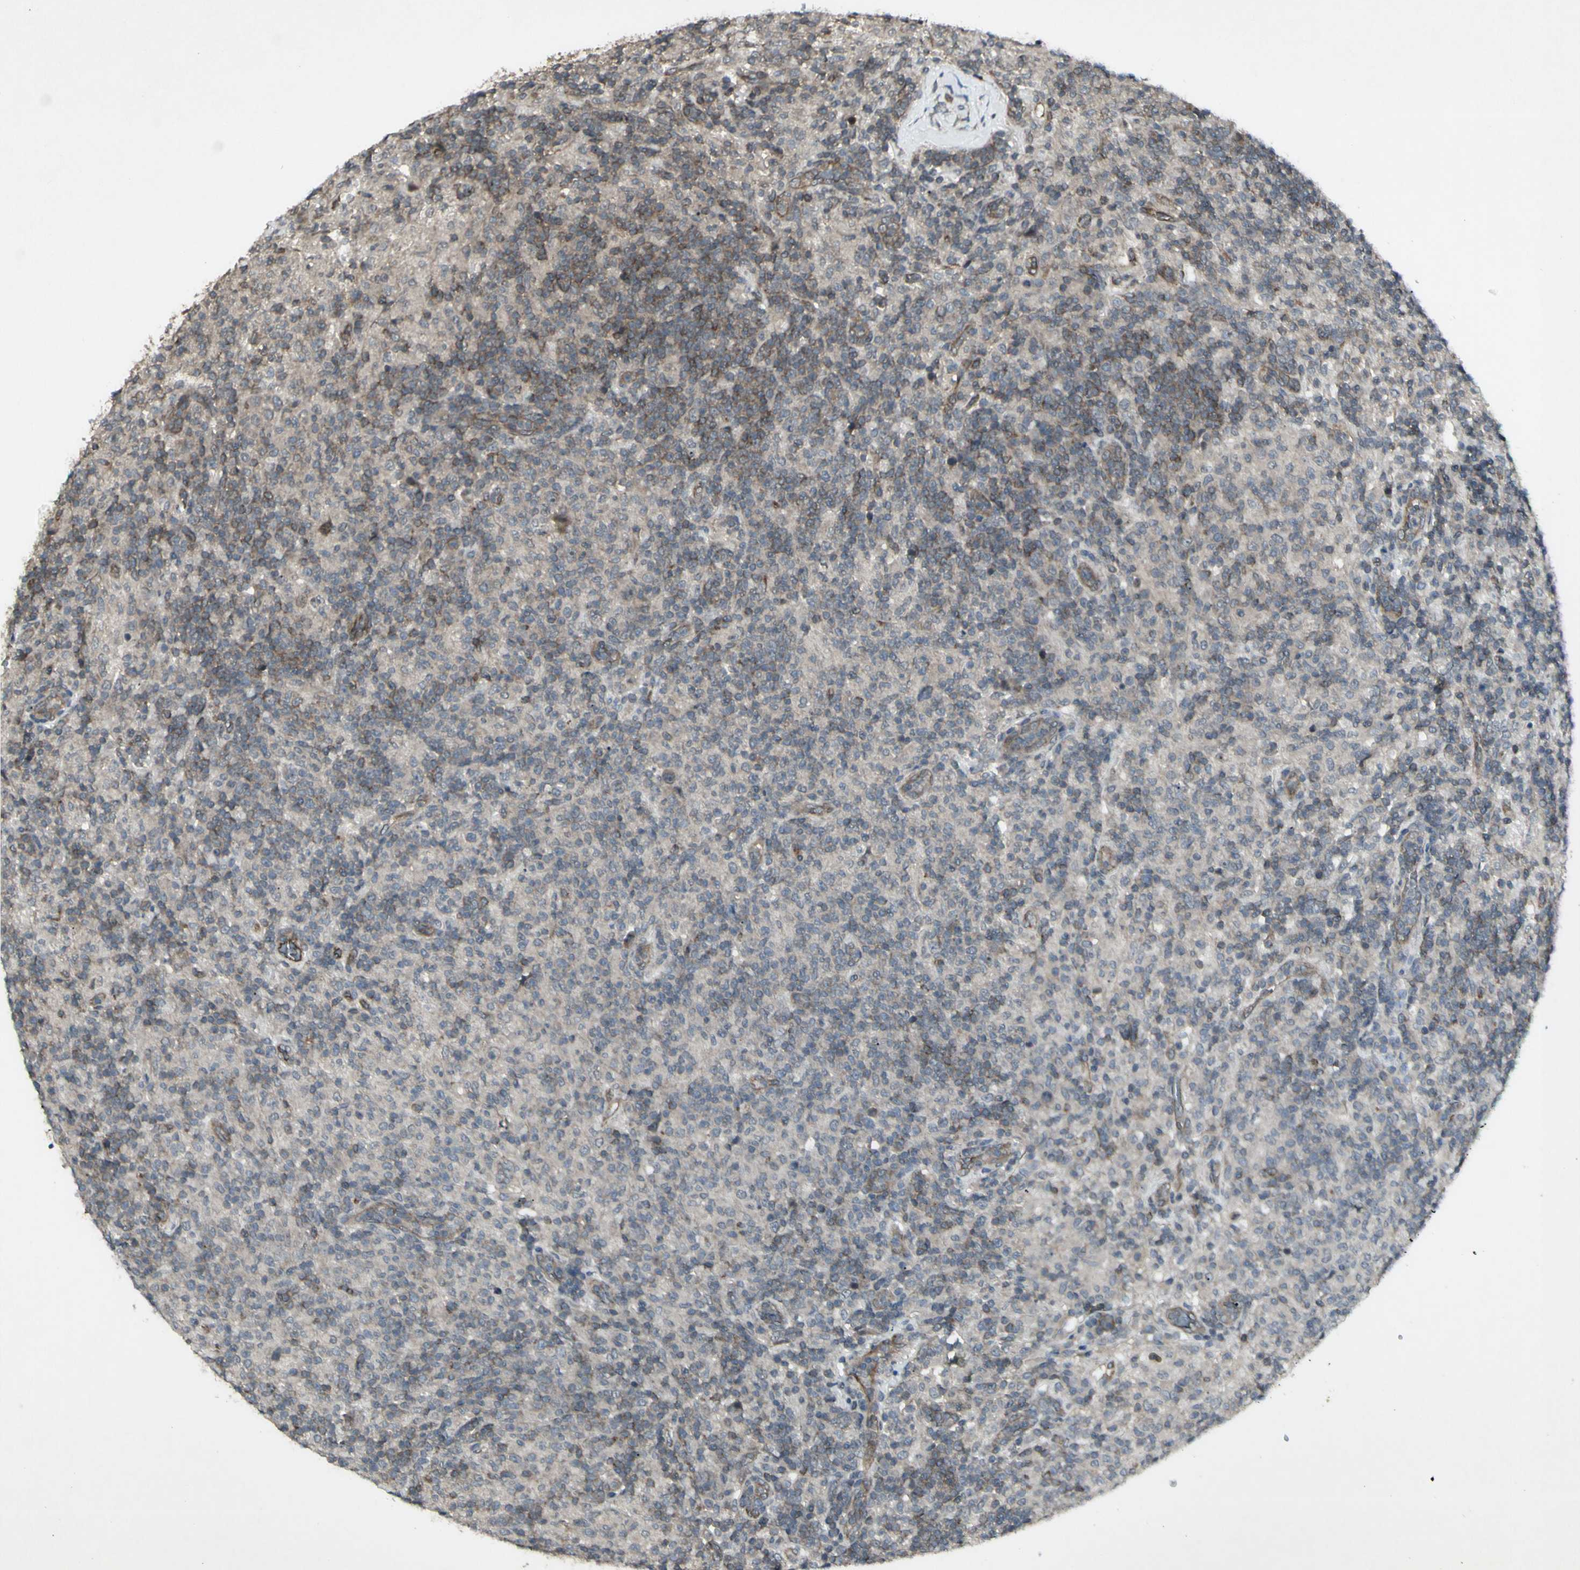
{"staining": {"intensity": "weak", "quantity": ">75%", "location": "cytoplasmic/membranous"}, "tissue": "lymphoma", "cell_type": "Tumor cells", "image_type": "cancer", "snomed": [{"axis": "morphology", "description": "Hodgkin's disease, NOS"}, {"axis": "topography", "description": "Lymph node"}], "caption": "Immunohistochemistry (IHC) image of Hodgkin's disease stained for a protein (brown), which exhibits low levels of weak cytoplasmic/membranous expression in approximately >75% of tumor cells.", "gene": "JAG1", "patient": {"sex": "male", "age": 70}}